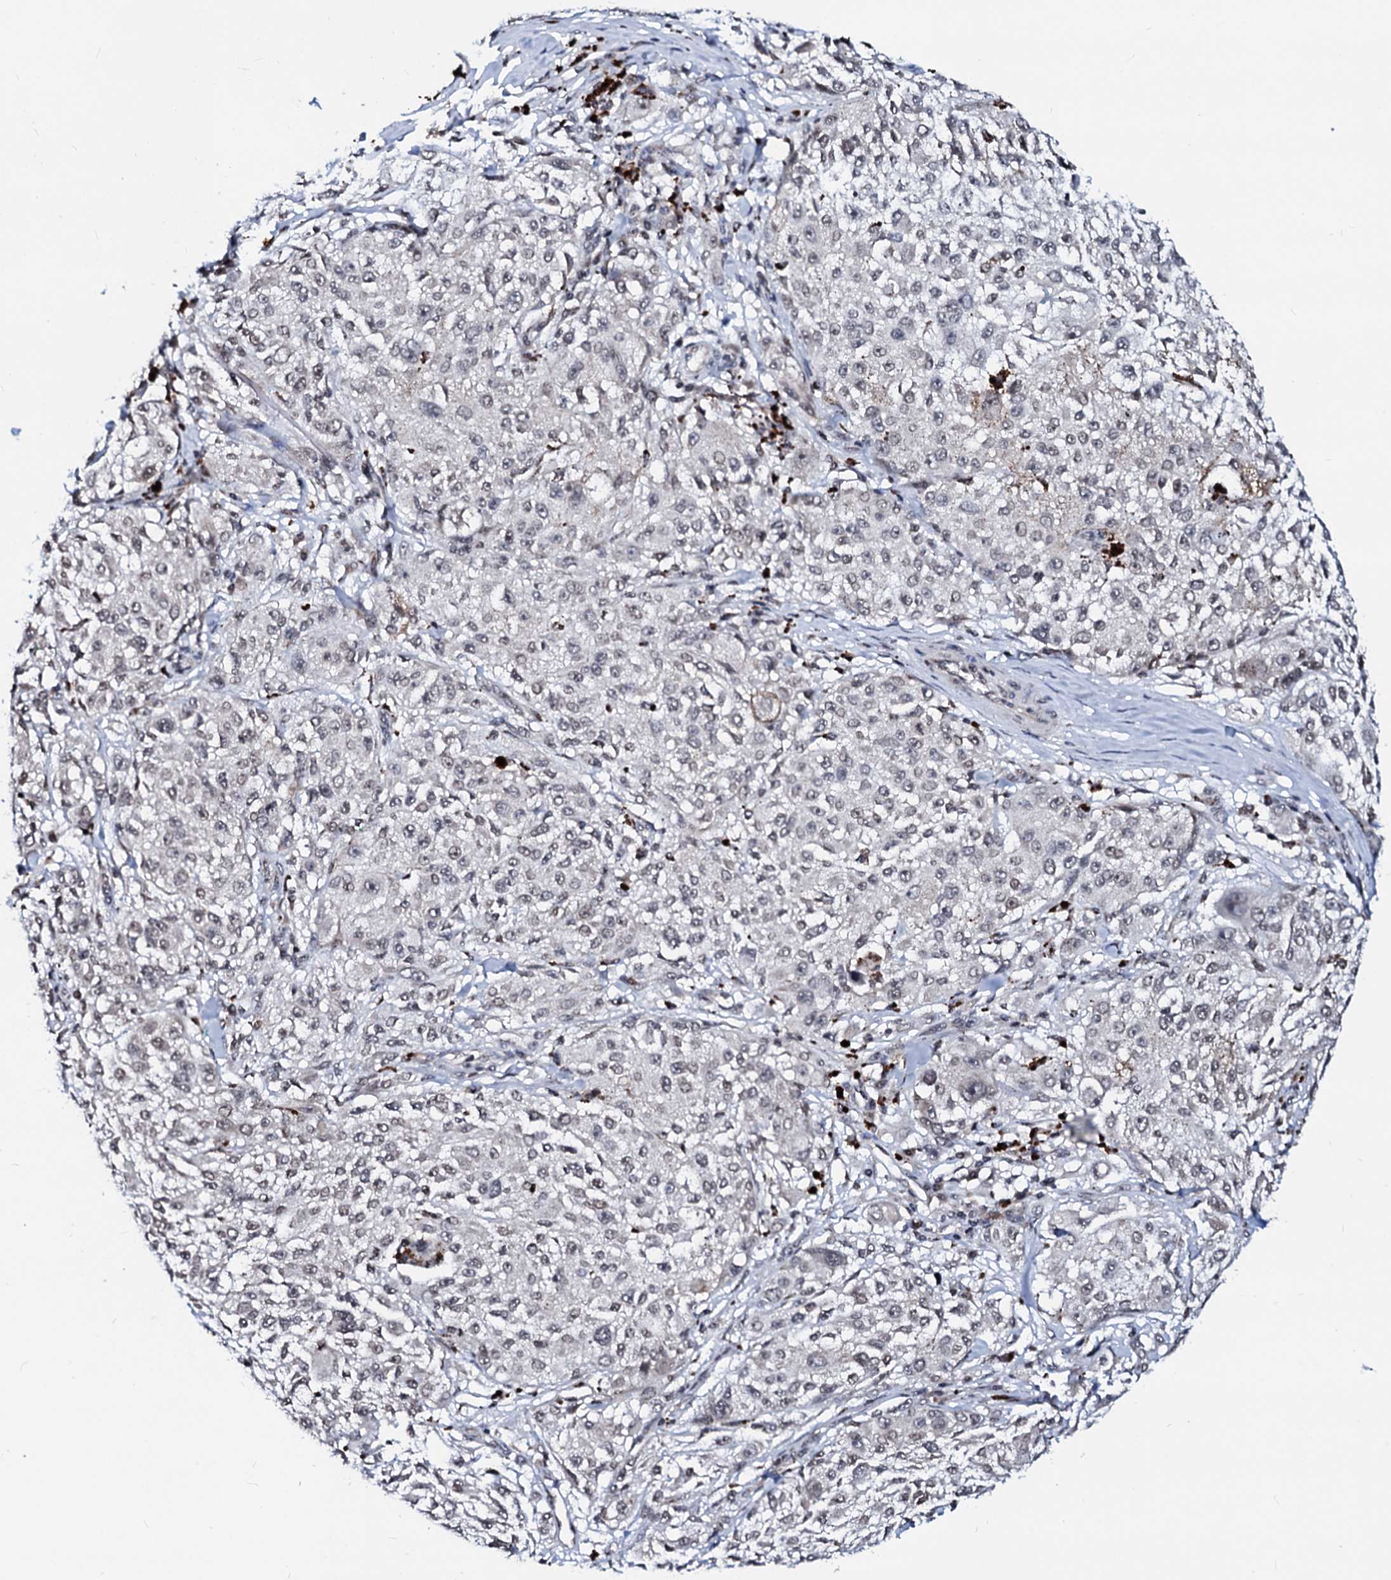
{"staining": {"intensity": "weak", "quantity": "<25%", "location": "nuclear"}, "tissue": "melanoma", "cell_type": "Tumor cells", "image_type": "cancer", "snomed": [{"axis": "morphology", "description": "Necrosis, NOS"}, {"axis": "morphology", "description": "Malignant melanoma, NOS"}, {"axis": "topography", "description": "Skin"}], "caption": "This is an immunohistochemistry (IHC) image of human melanoma. There is no staining in tumor cells.", "gene": "LSM11", "patient": {"sex": "female", "age": 87}}